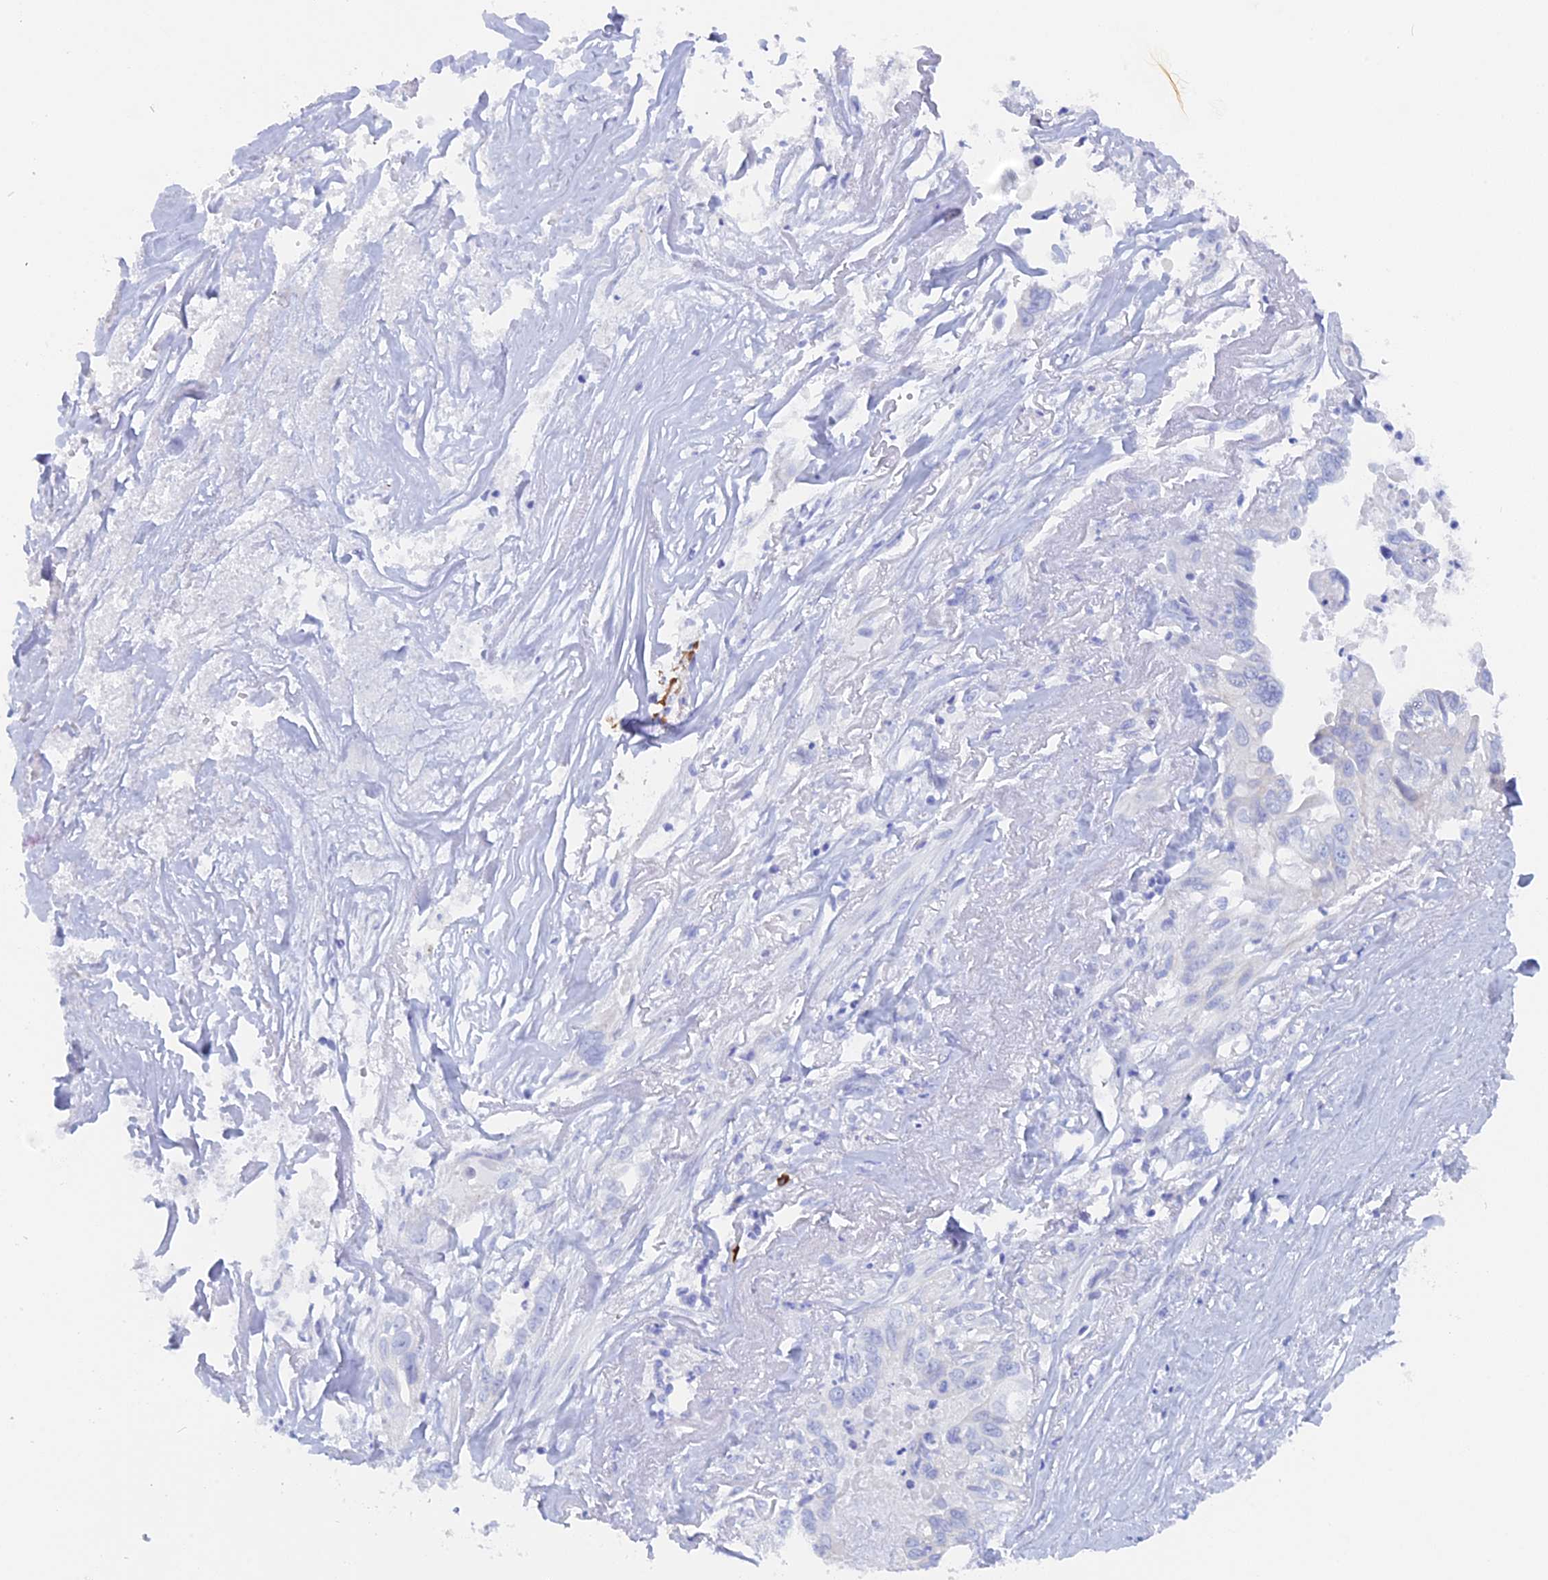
{"staining": {"intensity": "negative", "quantity": "none", "location": "none"}, "tissue": "liver cancer", "cell_type": "Tumor cells", "image_type": "cancer", "snomed": [{"axis": "morphology", "description": "Cholangiocarcinoma"}, {"axis": "topography", "description": "Liver"}], "caption": "The immunohistochemistry image has no significant staining in tumor cells of liver cancer tissue.", "gene": "DACT3", "patient": {"sex": "female", "age": 79}}